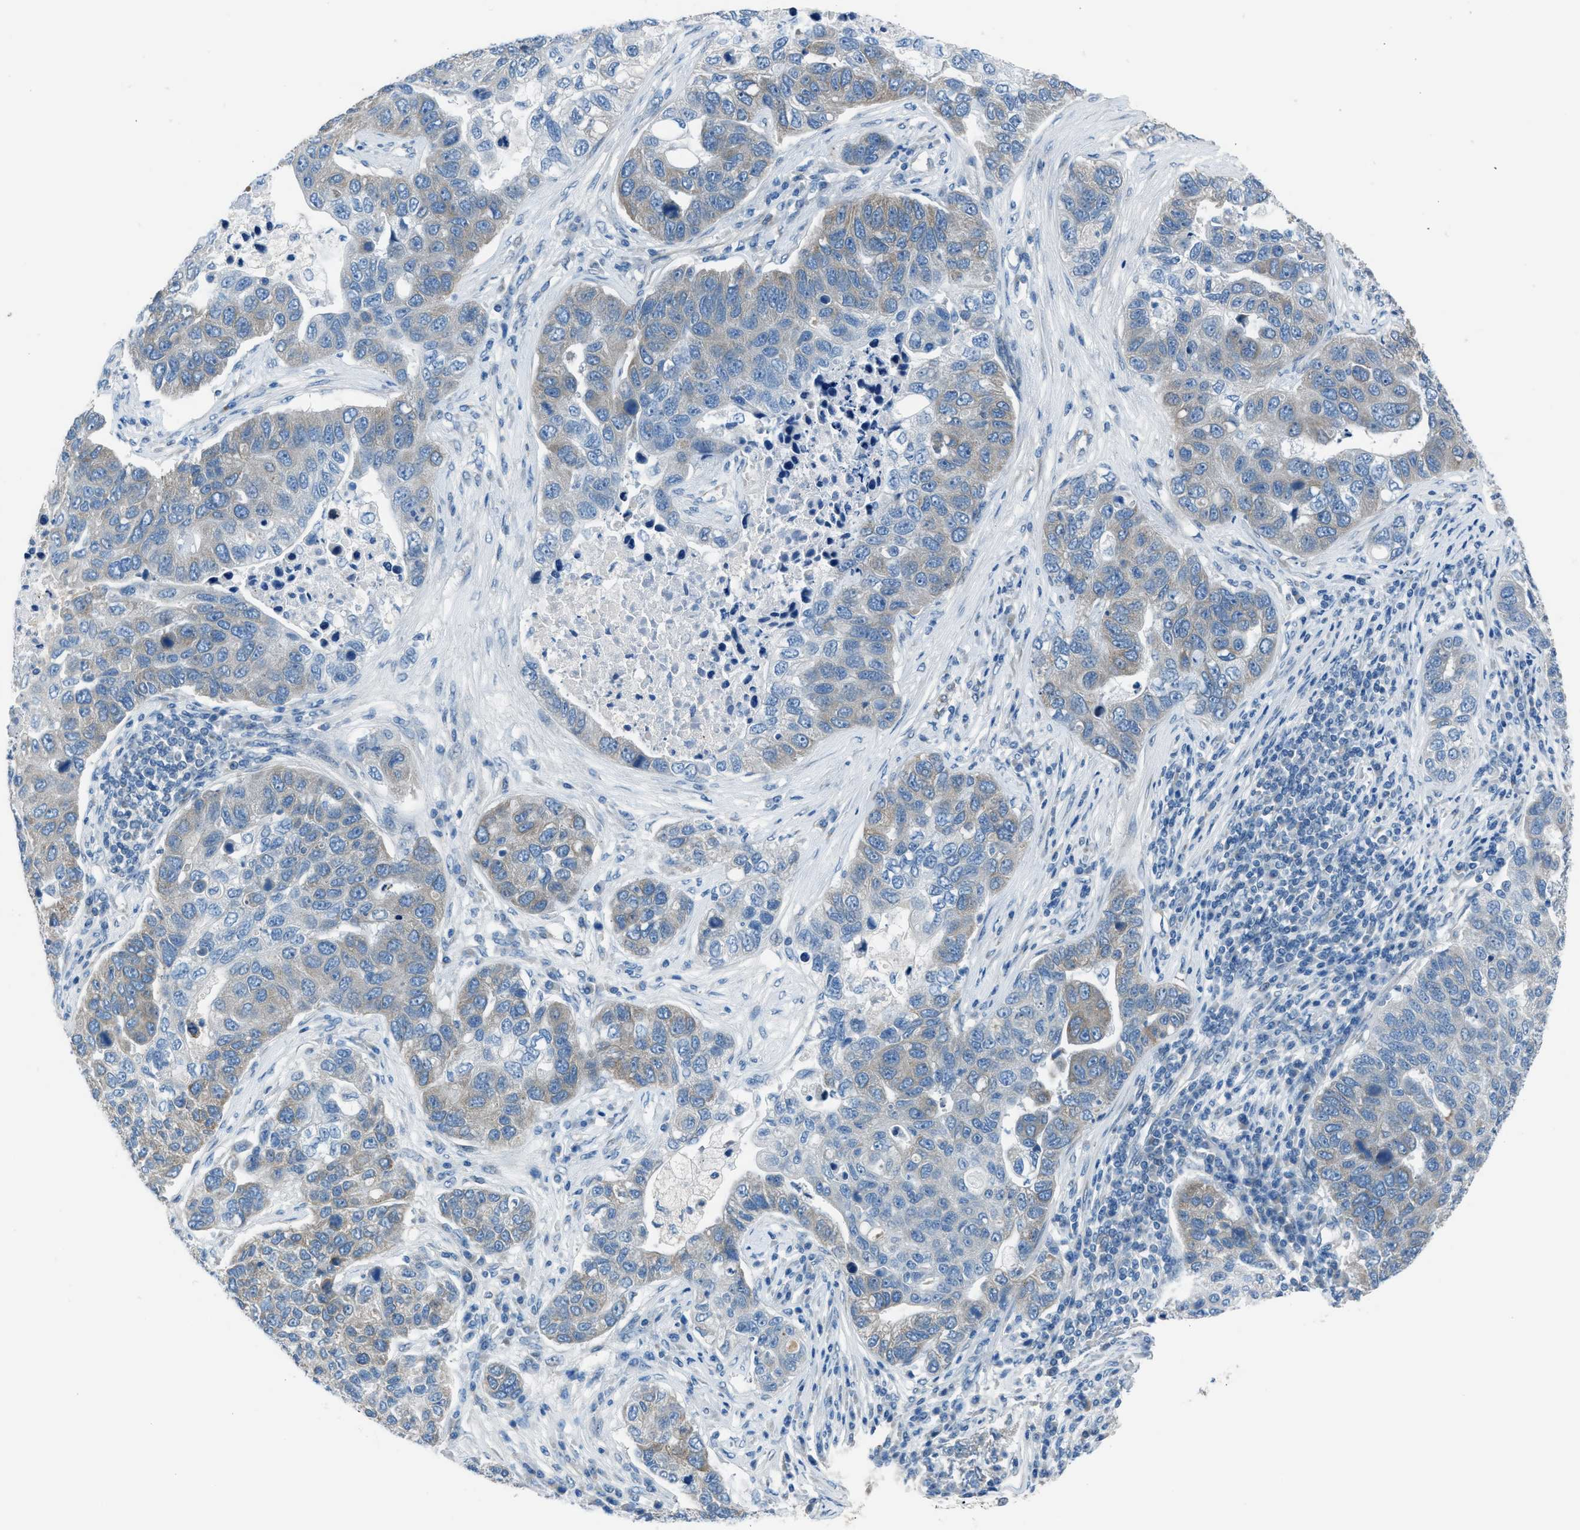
{"staining": {"intensity": "weak", "quantity": "<25%", "location": "cytoplasmic/membranous"}, "tissue": "pancreatic cancer", "cell_type": "Tumor cells", "image_type": "cancer", "snomed": [{"axis": "morphology", "description": "Adenocarcinoma, NOS"}, {"axis": "topography", "description": "Pancreas"}], "caption": "The image exhibits no significant positivity in tumor cells of pancreatic cancer. (DAB immunohistochemistry (IHC) with hematoxylin counter stain).", "gene": "RNF41", "patient": {"sex": "female", "age": 61}}